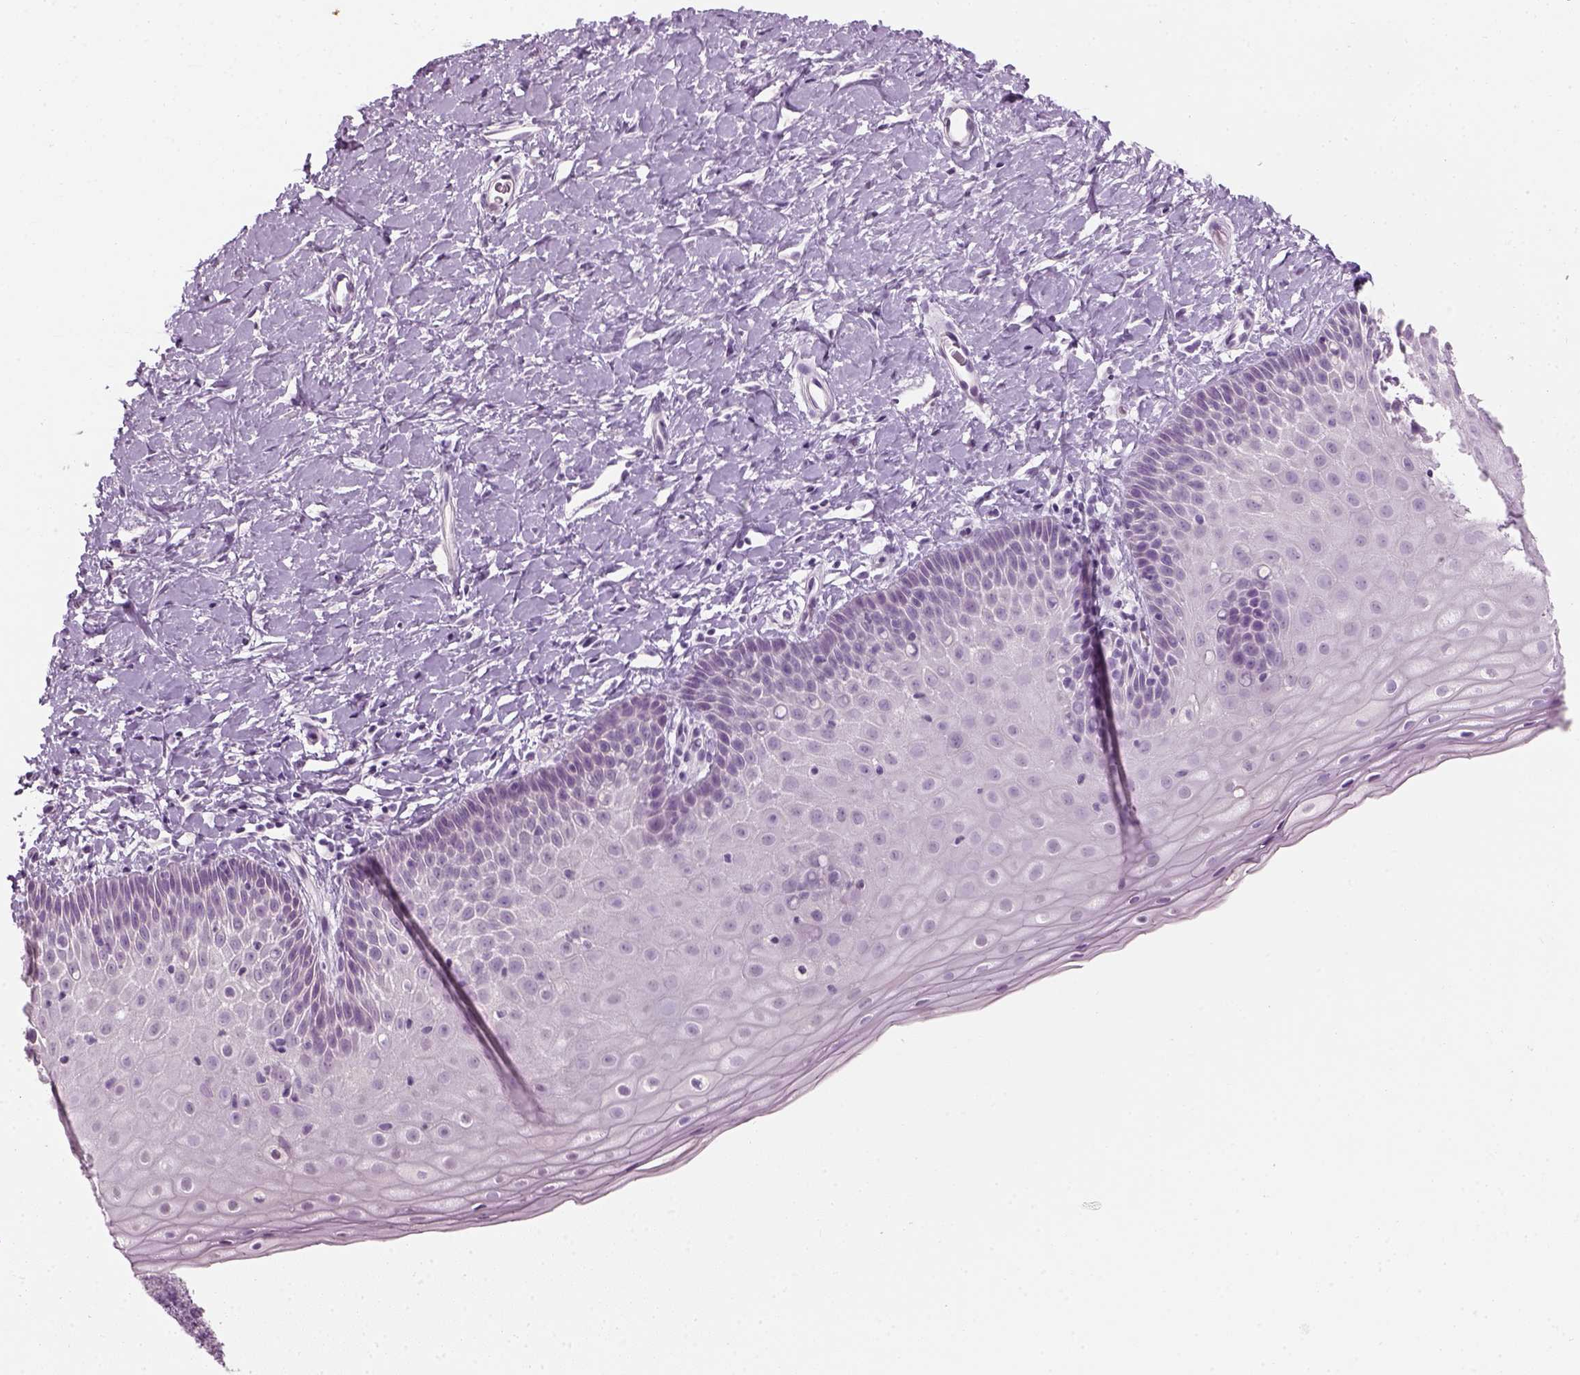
{"staining": {"intensity": "negative", "quantity": "none", "location": "none"}, "tissue": "cervix", "cell_type": "Glandular cells", "image_type": "normal", "snomed": [{"axis": "morphology", "description": "Normal tissue, NOS"}, {"axis": "topography", "description": "Cervix"}], "caption": "IHC micrograph of normal cervix stained for a protein (brown), which exhibits no expression in glandular cells.", "gene": "TH", "patient": {"sex": "female", "age": 37}}